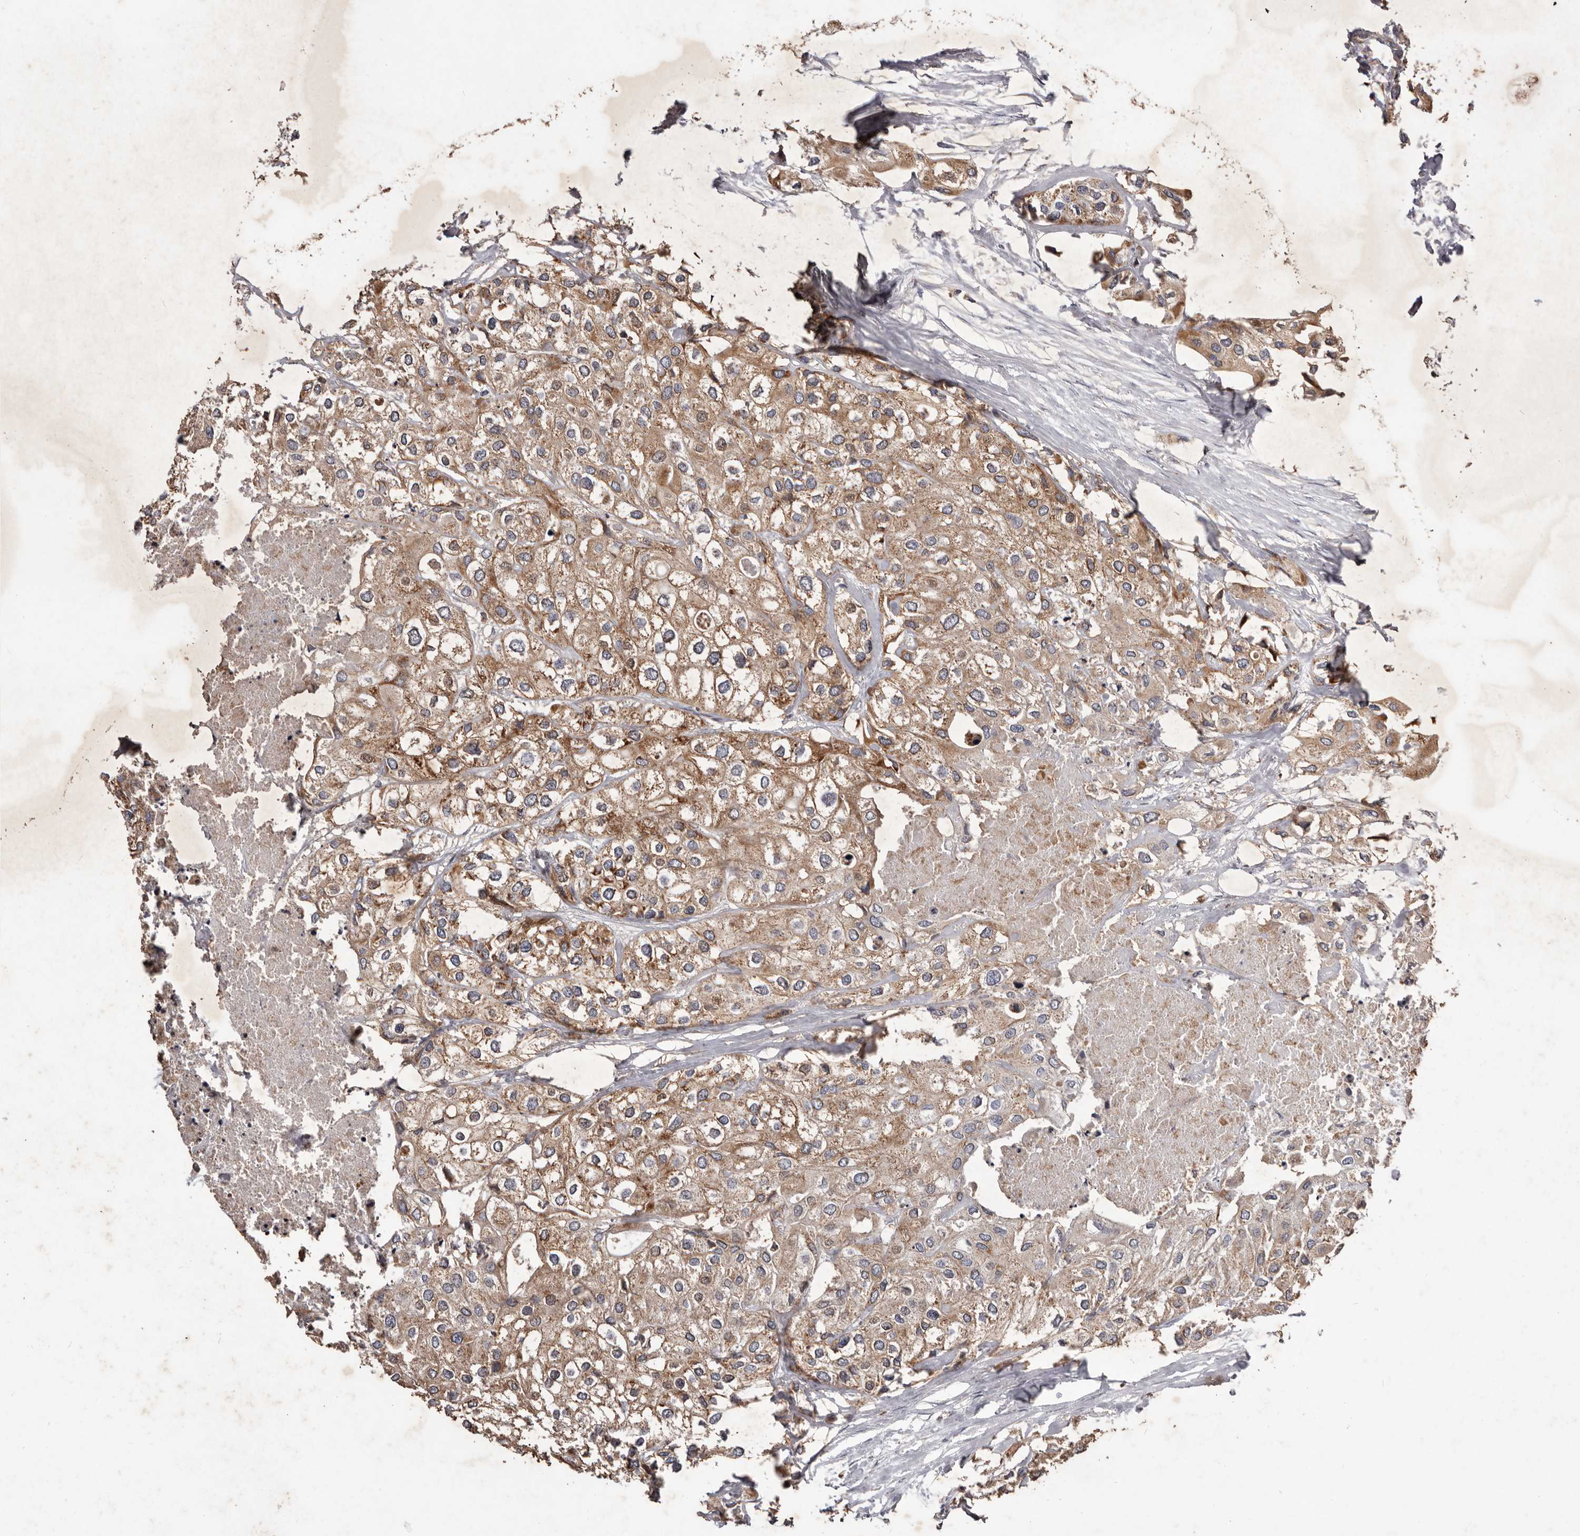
{"staining": {"intensity": "moderate", "quantity": ">75%", "location": "cytoplasmic/membranous"}, "tissue": "urothelial cancer", "cell_type": "Tumor cells", "image_type": "cancer", "snomed": [{"axis": "morphology", "description": "Urothelial carcinoma, High grade"}, {"axis": "topography", "description": "Urinary bladder"}], "caption": "Urothelial cancer was stained to show a protein in brown. There is medium levels of moderate cytoplasmic/membranous staining in about >75% of tumor cells.", "gene": "CXCL14", "patient": {"sex": "male", "age": 64}}